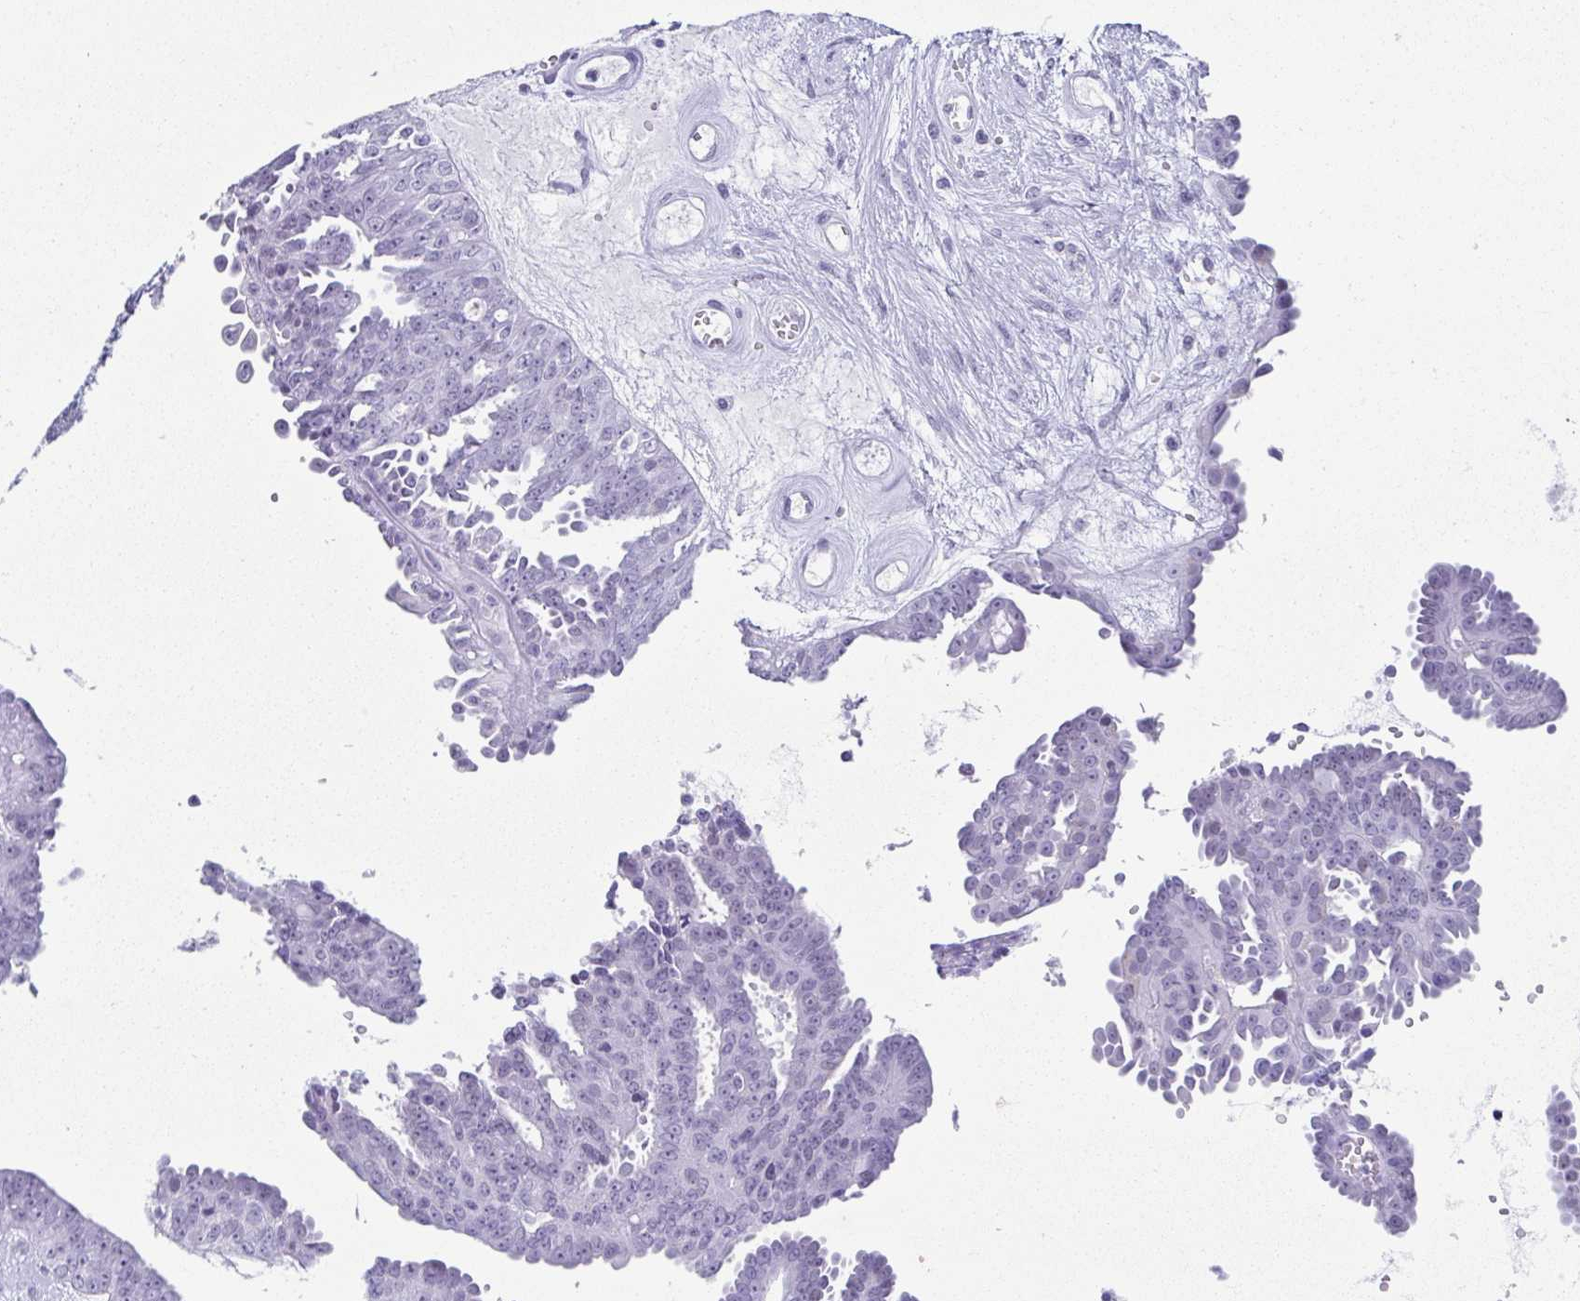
{"staining": {"intensity": "negative", "quantity": "none", "location": "none"}, "tissue": "ovarian cancer", "cell_type": "Tumor cells", "image_type": "cancer", "snomed": [{"axis": "morphology", "description": "Cystadenocarcinoma, serous, NOS"}, {"axis": "topography", "description": "Ovary"}], "caption": "Ovarian cancer (serous cystadenocarcinoma) was stained to show a protein in brown. There is no significant expression in tumor cells. (Brightfield microscopy of DAB (3,3'-diaminobenzidine) immunohistochemistry (IHC) at high magnification).", "gene": "ESX1", "patient": {"sex": "female", "age": 71}}